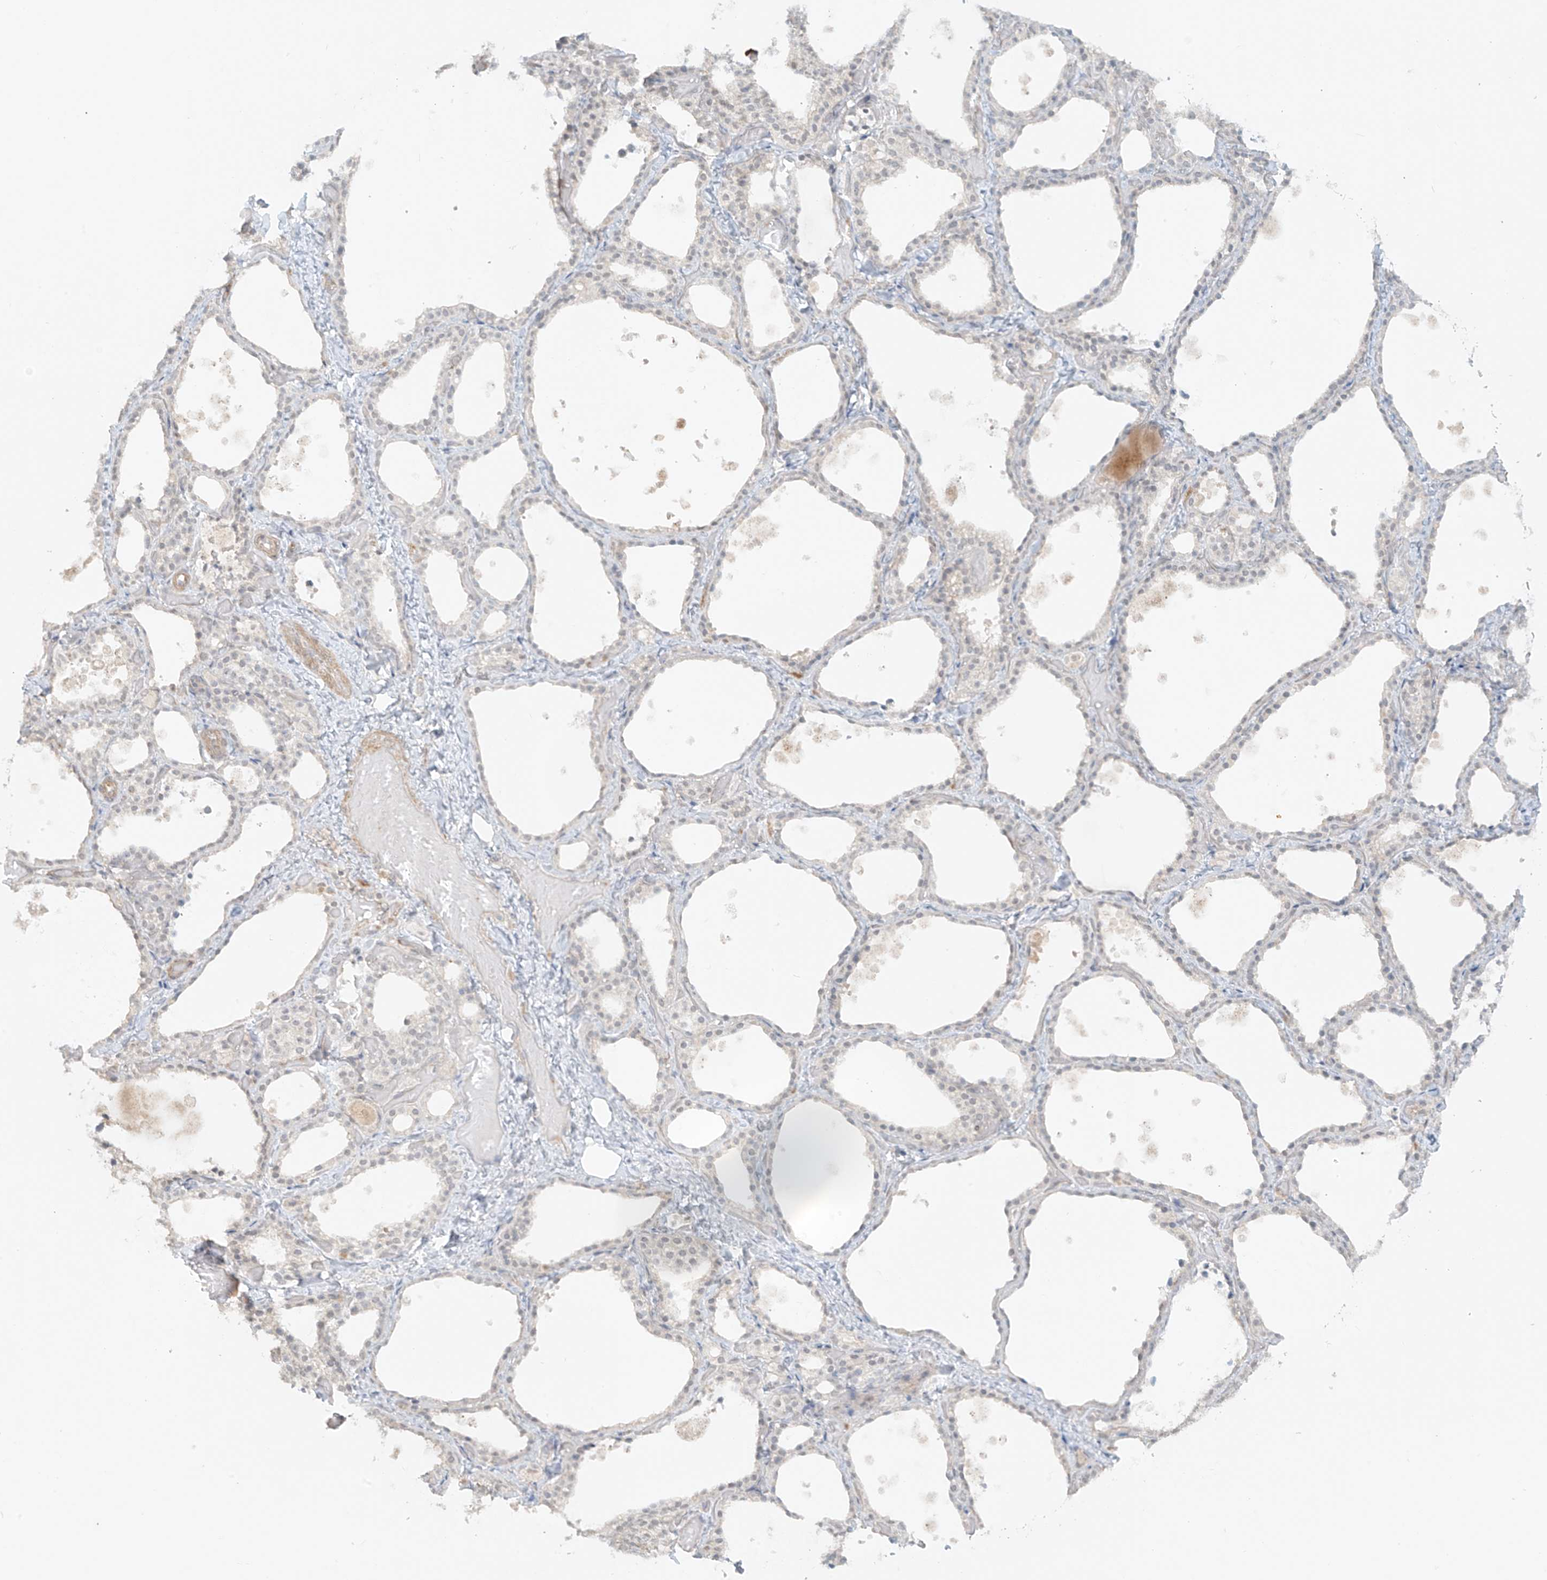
{"staining": {"intensity": "weak", "quantity": "<25%", "location": "cytoplasmic/membranous"}, "tissue": "thyroid gland", "cell_type": "Glandular cells", "image_type": "normal", "snomed": [{"axis": "morphology", "description": "Normal tissue, NOS"}, {"axis": "topography", "description": "Thyroid gland"}], "caption": "Micrograph shows no protein expression in glandular cells of normal thyroid gland.", "gene": "ABCD1", "patient": {"sex": "female", "age": 44}}